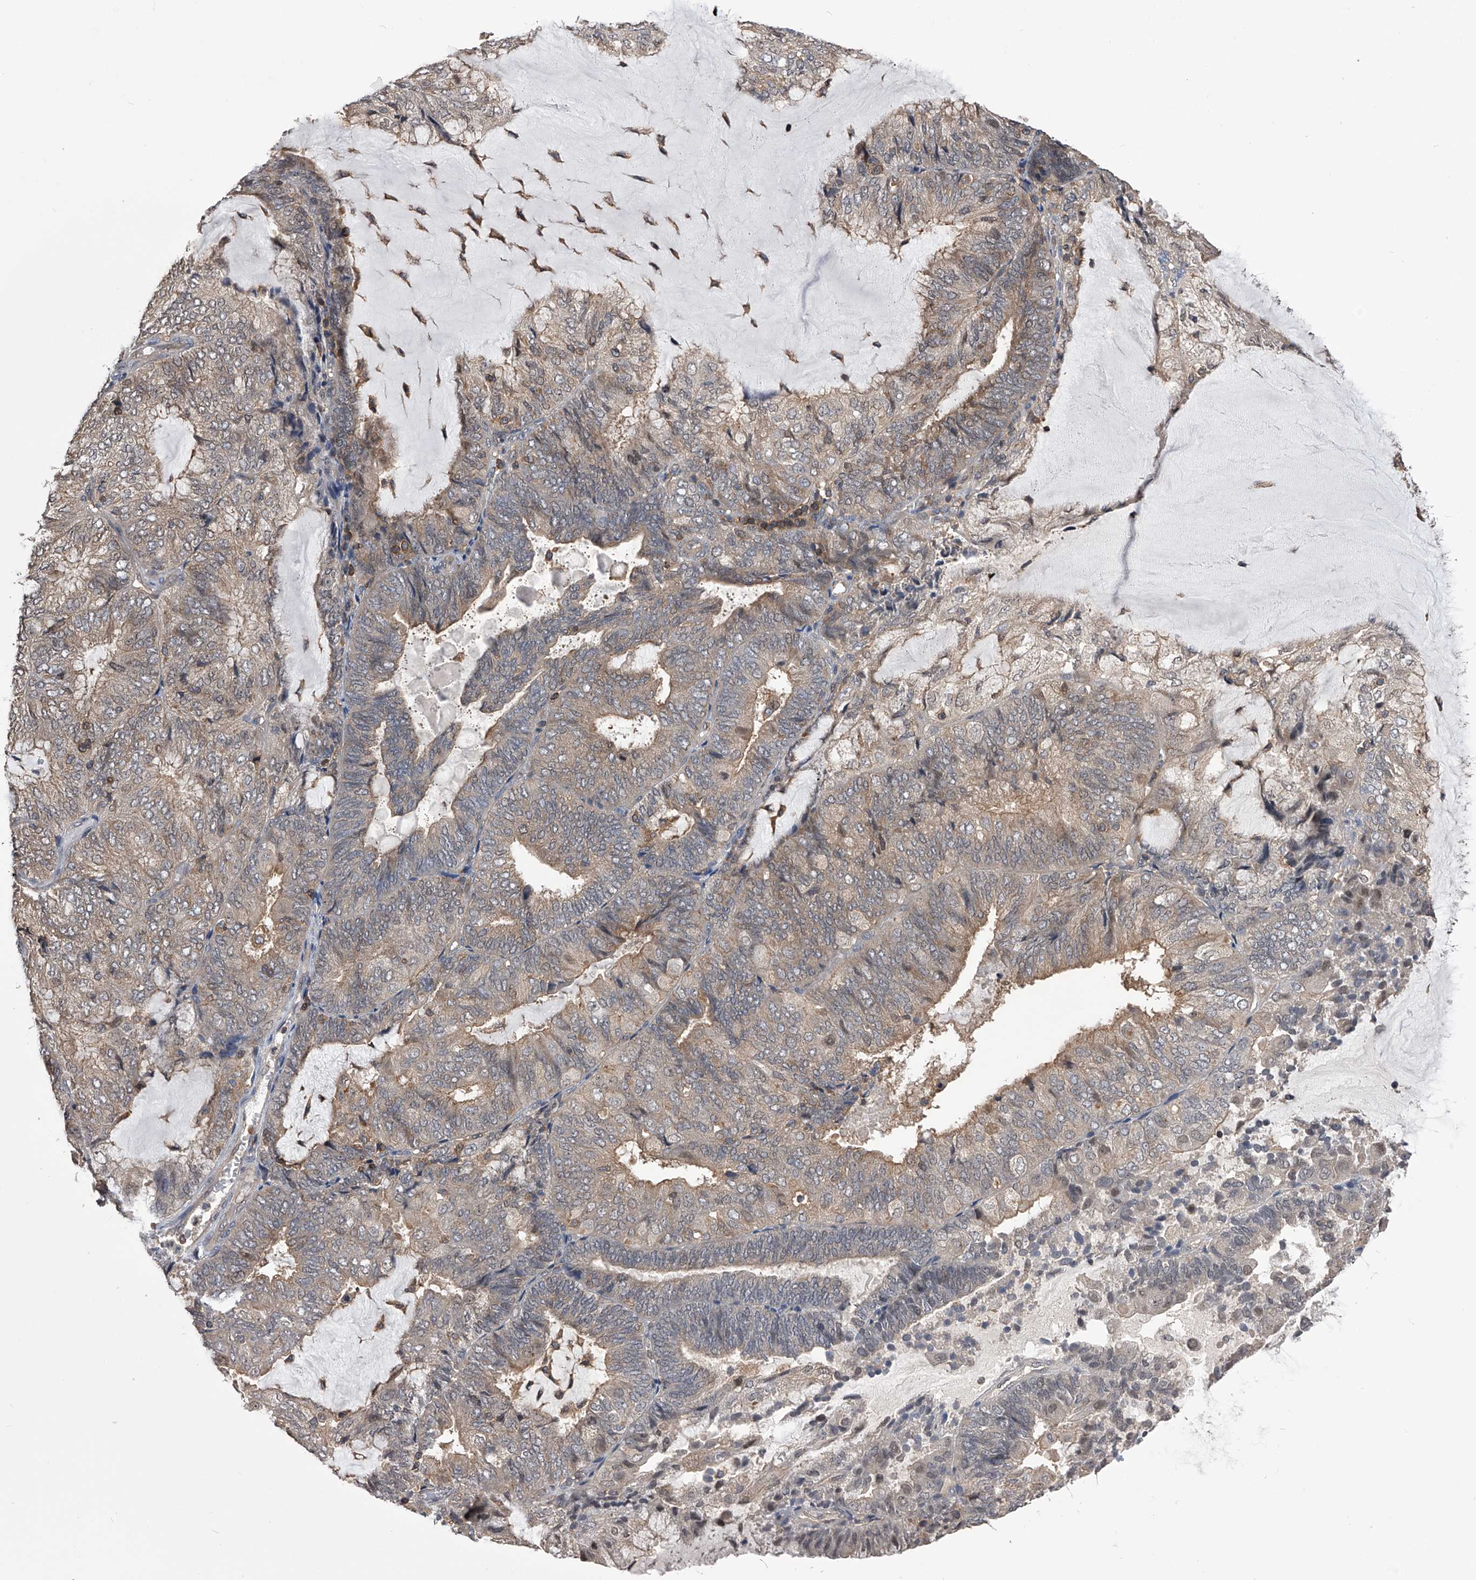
{"staining": {"intensity": "weak", "quantity": "25%-75%", "location": "cytoplasmic/membranous"}, "tissue": "endometrial cancer", "cell_type": "Tumor cells", "image_type": "cancer", "snomed": [{"axis": "morphology", "description": "Adenocarcinoma, NOS"}, {"axis": "topography", "description": "Endometrium"}], "caption": "Human endometrial cancer (adenocarcinoma) stained with a brown dye shows weak cytoplasmic/membranous positive staining in about 25%-75% of tumor cells.", "gene": "PAN3", "patient": {"sex": "female", "age": 81}}